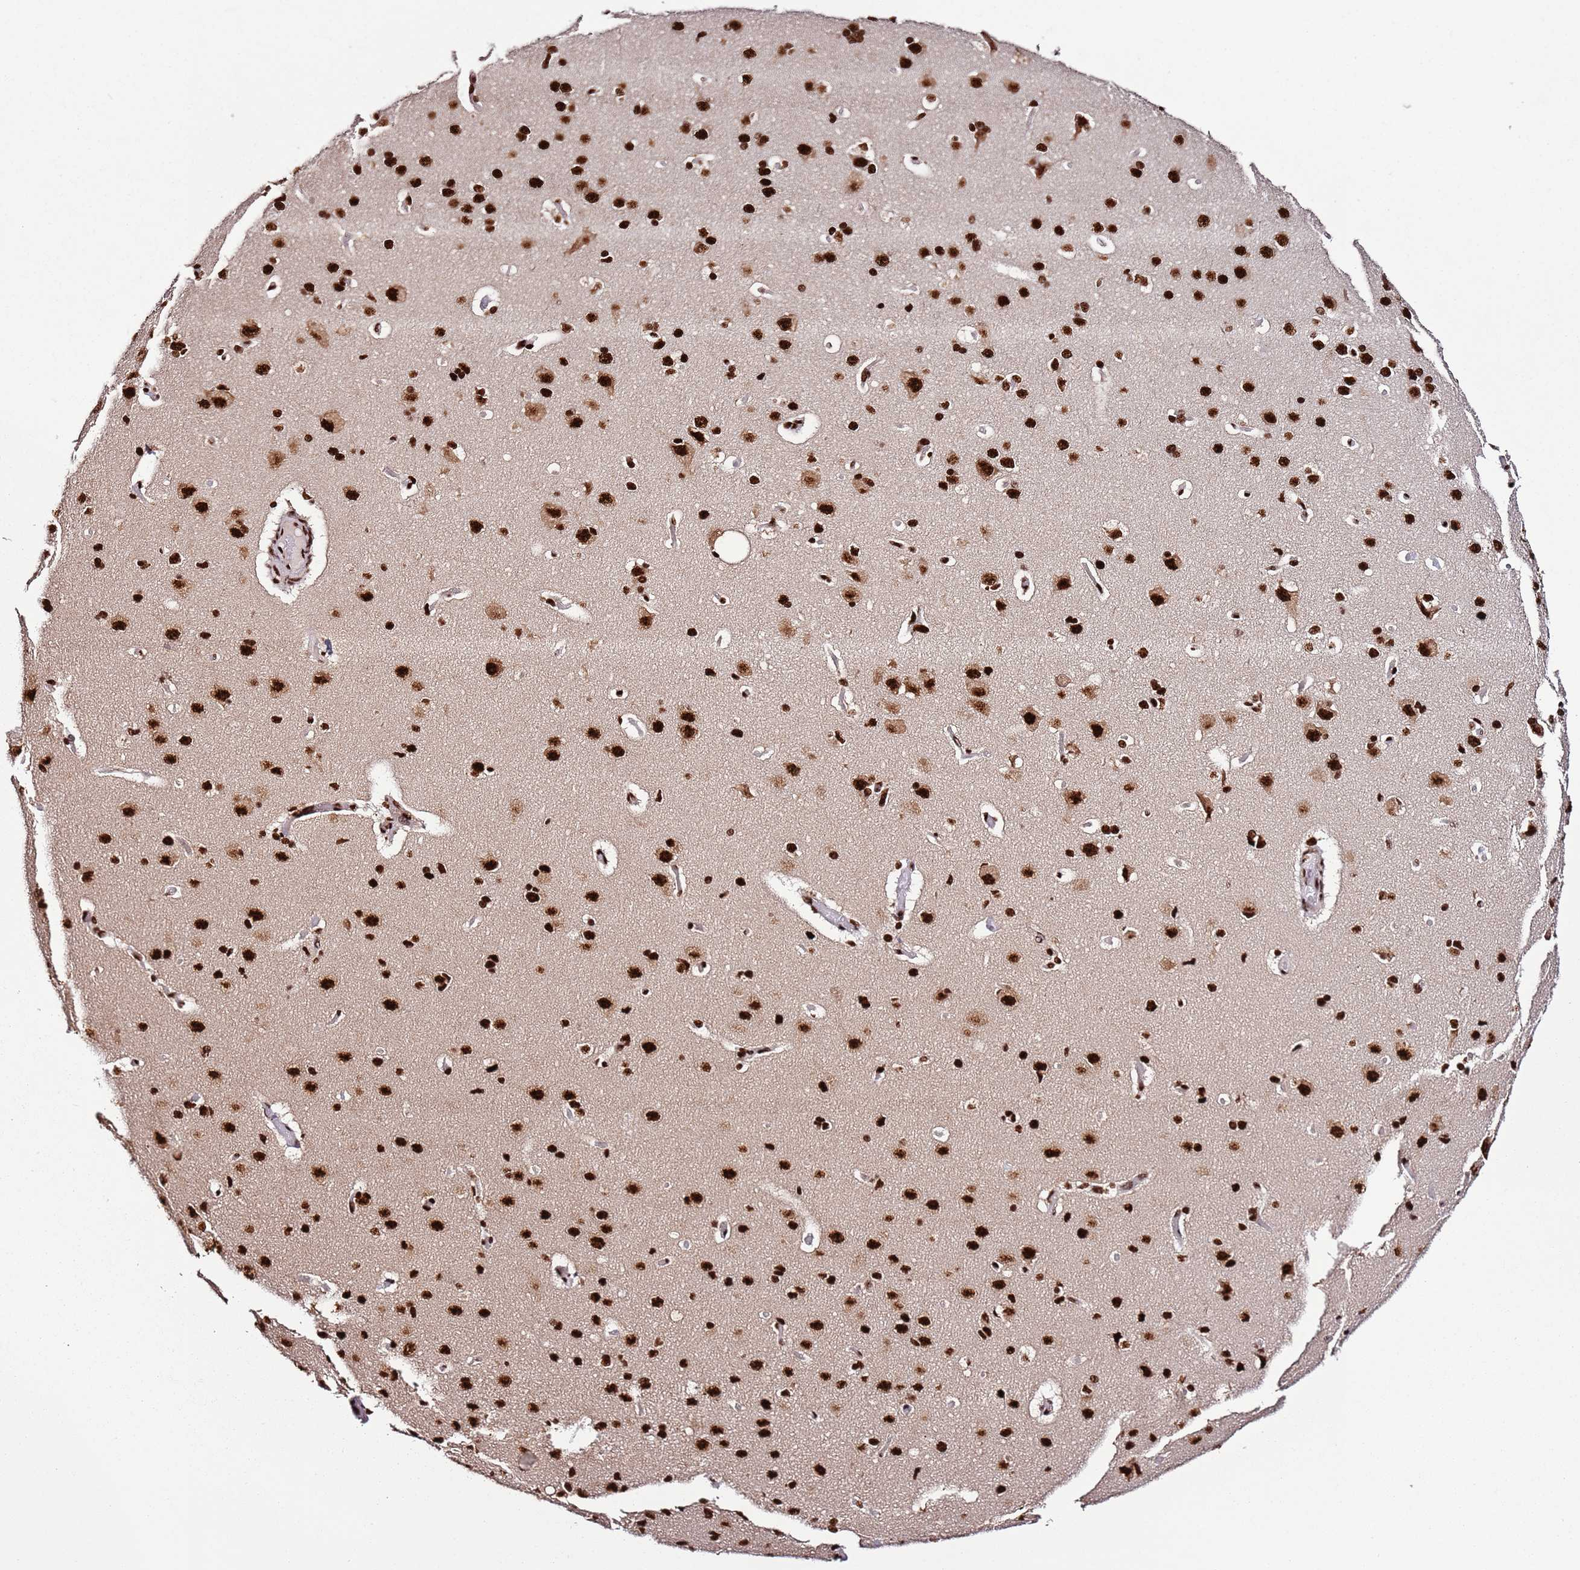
{"staining": {"intensity": "strong", "quantity": ">75%", "location": "nuclear"}, "tissue": "cerebral cortex", "cell_type": "Endothelial cells", "image_type": "normal", "snomed": [{"axis": "morphology", "description": "Normal tissue, NOS"}, {"axis": "topography", "description": "Cerebral cortex"}], "caption": "High-magnification brightfield microscopy of normal cerebral cortex stained with DAB (brown) and counterstained with hematoxylin (blue). endothelial cells exhibit strong nuclear expression is identified in approximately>75% of cells. (DAB (3,3'-diaminobenzidine) IHC with brightfield microscopy, high magnification).", "gene": "C6orf226", "patient": {"sex": "male", "age": 62}}